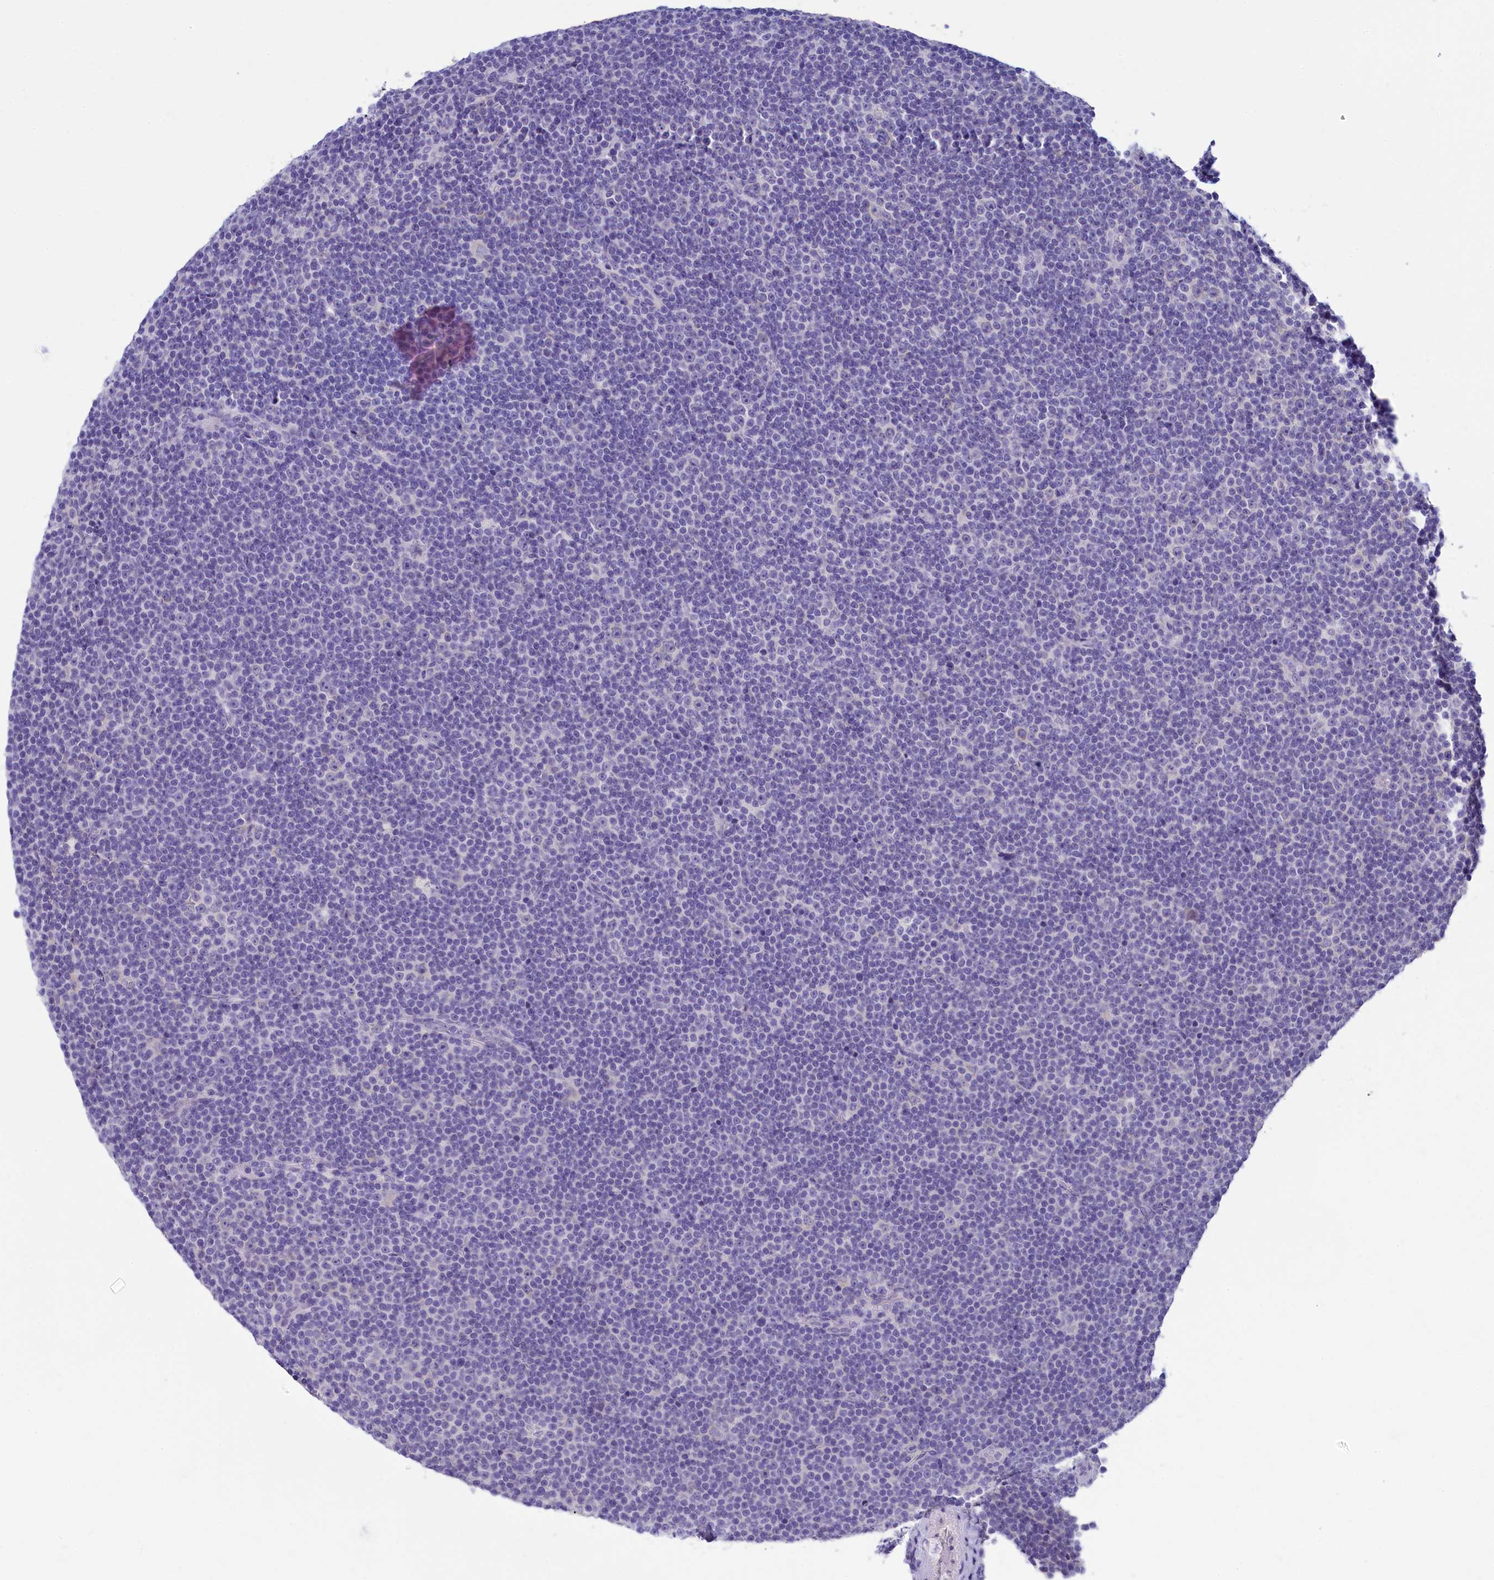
{"staining": {"intensity": "negative", "quantity": "none", "location": "none"}, "tissue": "lymphoma", "cell_type": "Tumor cells", "image_type": "cancer", "snomed": [{"axis": "morphology", "description": "Malignant lymphoma, non-Hodgkin's type, Low grade"}, {"axis": "topography", "description": "Lymph node"}], "caption": "A histopathology image of human low-grade malignant lymphoma, non-Hodgkin's type is negative for staining in tumor cells. (Brightfield microscopy of DAB IHC at high magnification).", "gene": "SKA3", "patient": {"sex": "female", "age": 67}}